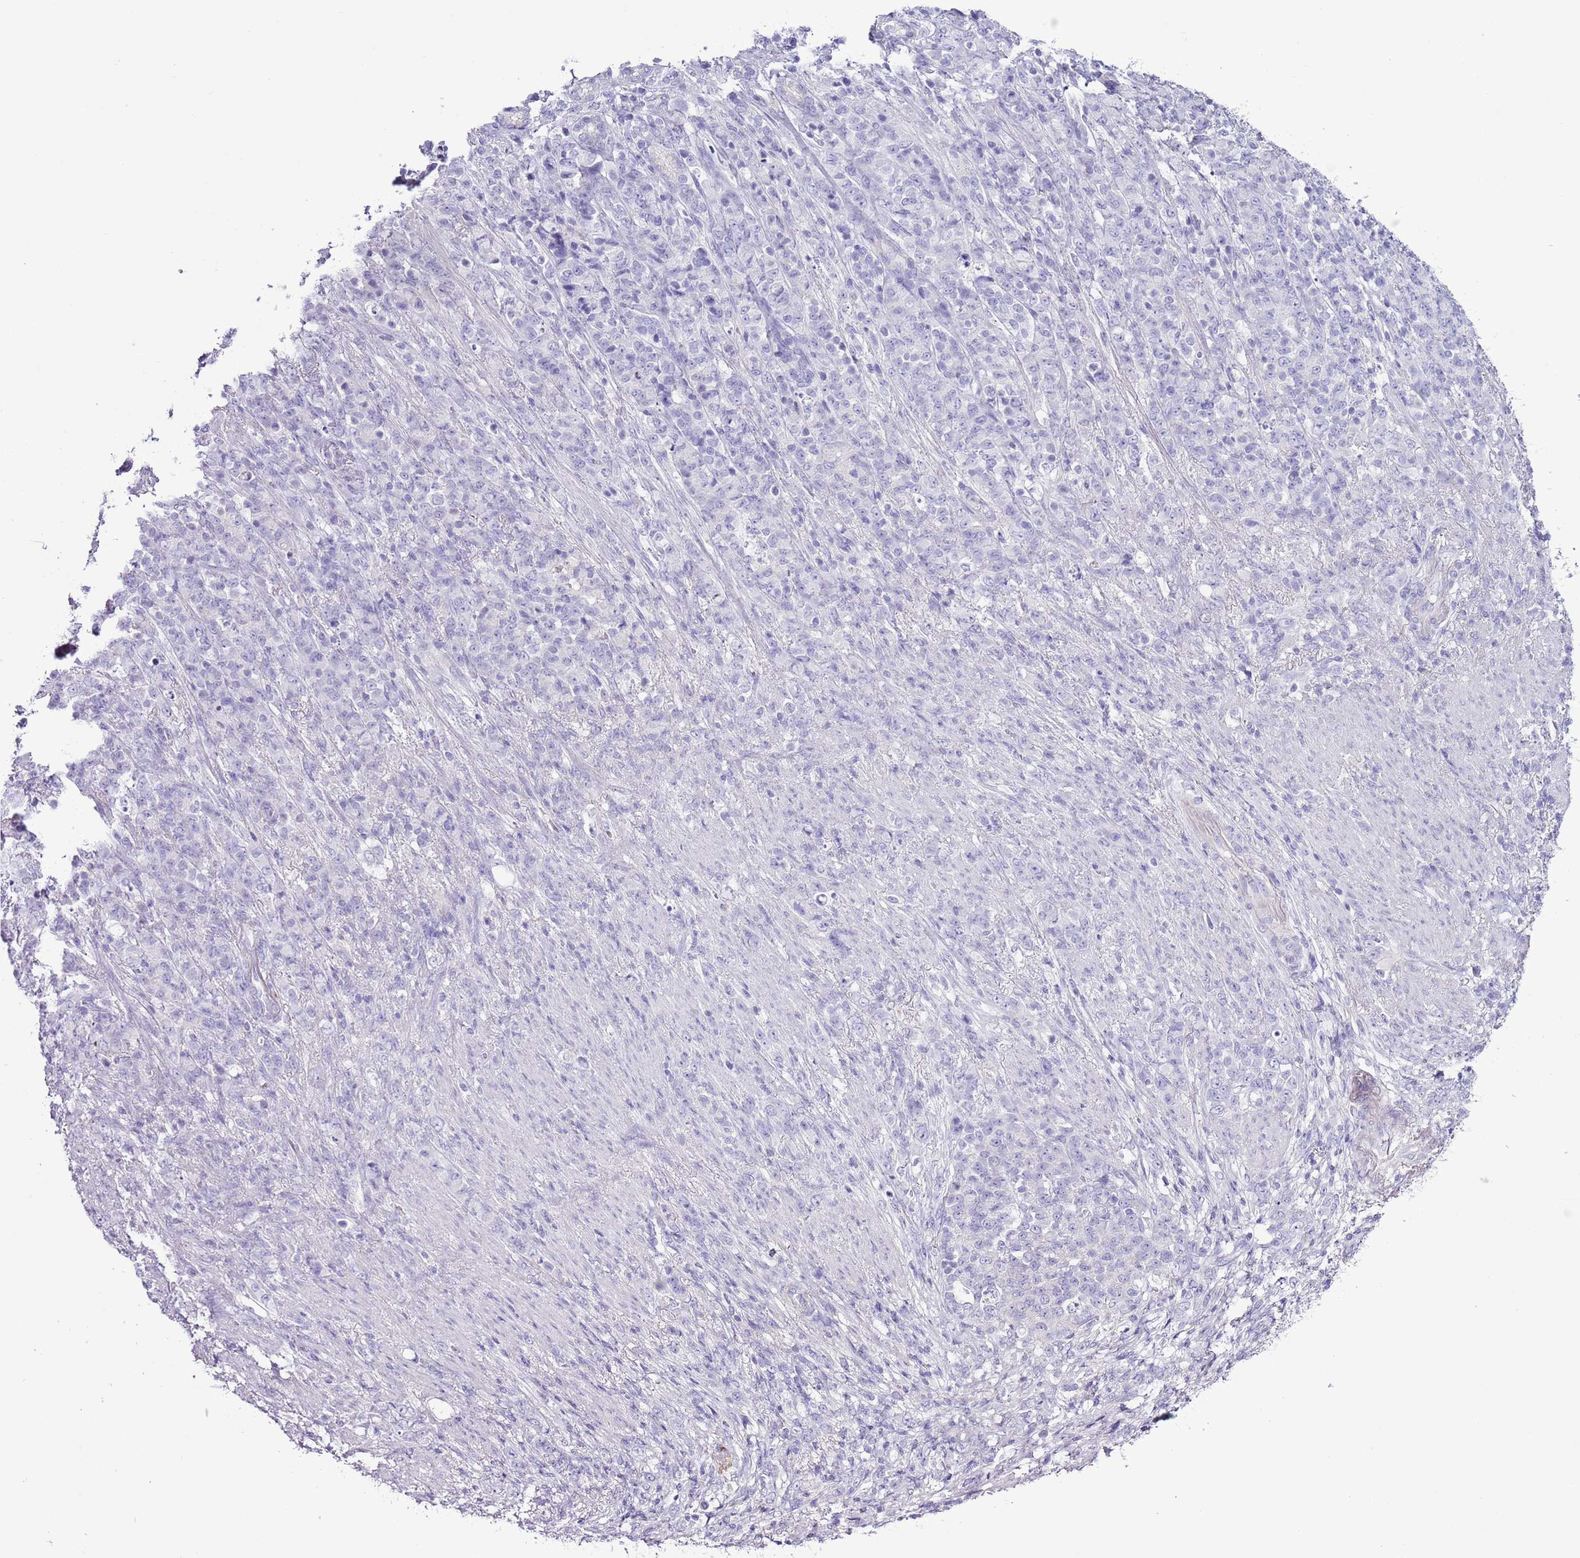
{"staining": {"intensity": "negative", "quantity": "none", "location": "none"}, "tissue": "stomach cancer", "cell_type": "Tumor cells", "image_type": "cancer", "snomed": [{"axis": "morphology", "description": "Adenocarcinoma, NOS"}, {"axis": "topography", "description": "Stomach"}], "caption": "An image of human stomach adenocarcinoma is negative for staining in tumor cells.", "gene": "SLC23A1", "patient": {"sex": "female", "age": 79}}